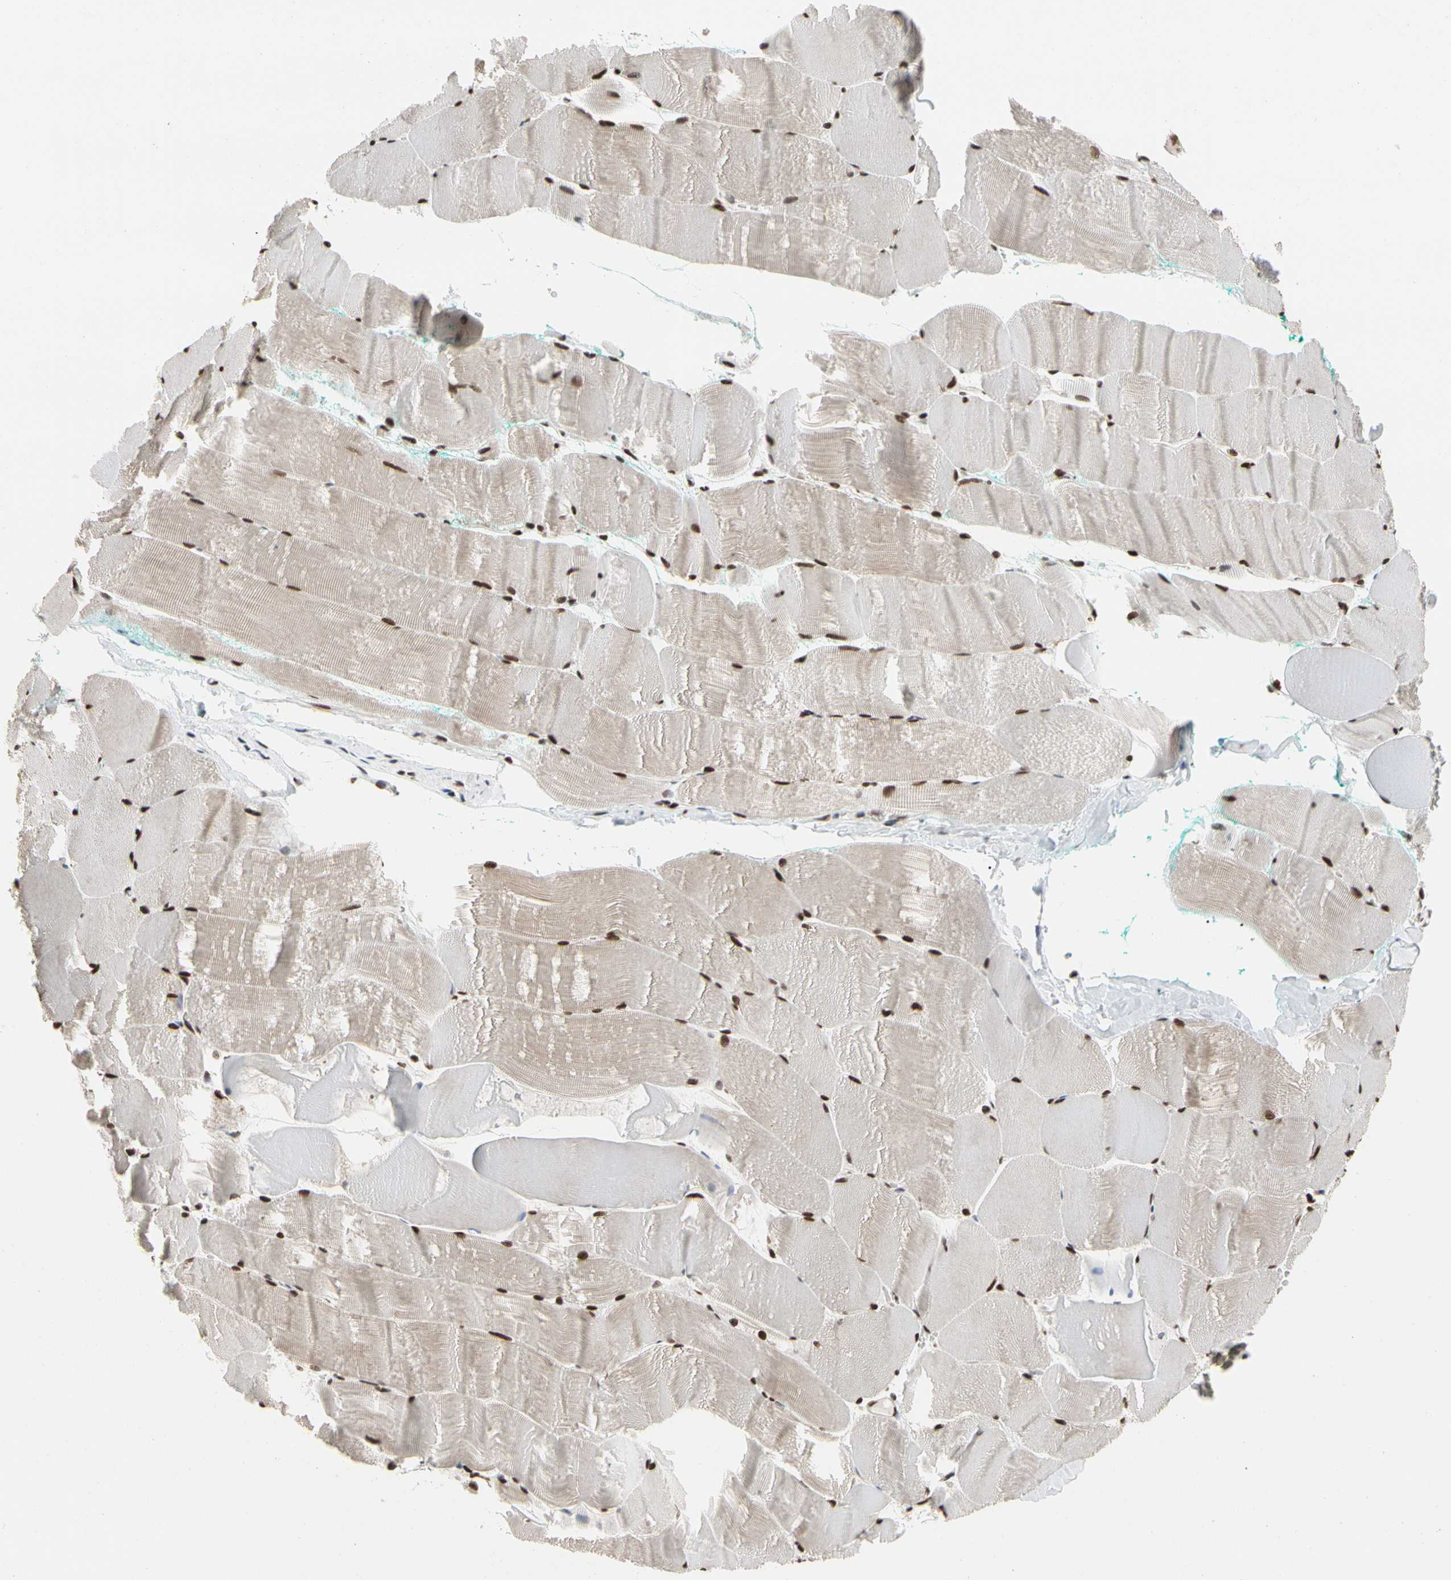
{"staining": {"intensity": "strong", "quantity": ">75%", "location": "cytoplasmic/membranous,nuclear"}, "tissue": "skeletal muscle", "cell_type": "Myocytes", "image_type": "normal", "snomed": [{"axis": "morphology", "description": "Normal tissue, NOS"}, {"axis": "morphology", "description": "Squamous cell carcinoma, NOS"}, {"axis": "topography", "description": "Skeletal muscle"}], "caption": "Protein expression analysis of normal skeletal muscle reveals strong cytoplasmic/membranous,nuclear expression in approximately >75% of myocytes. (brown staining indicates protein expression, while blue staining denotes nuclei).", "gene": "FAM98B", "patient": {"sex": "male", "age": 51}}